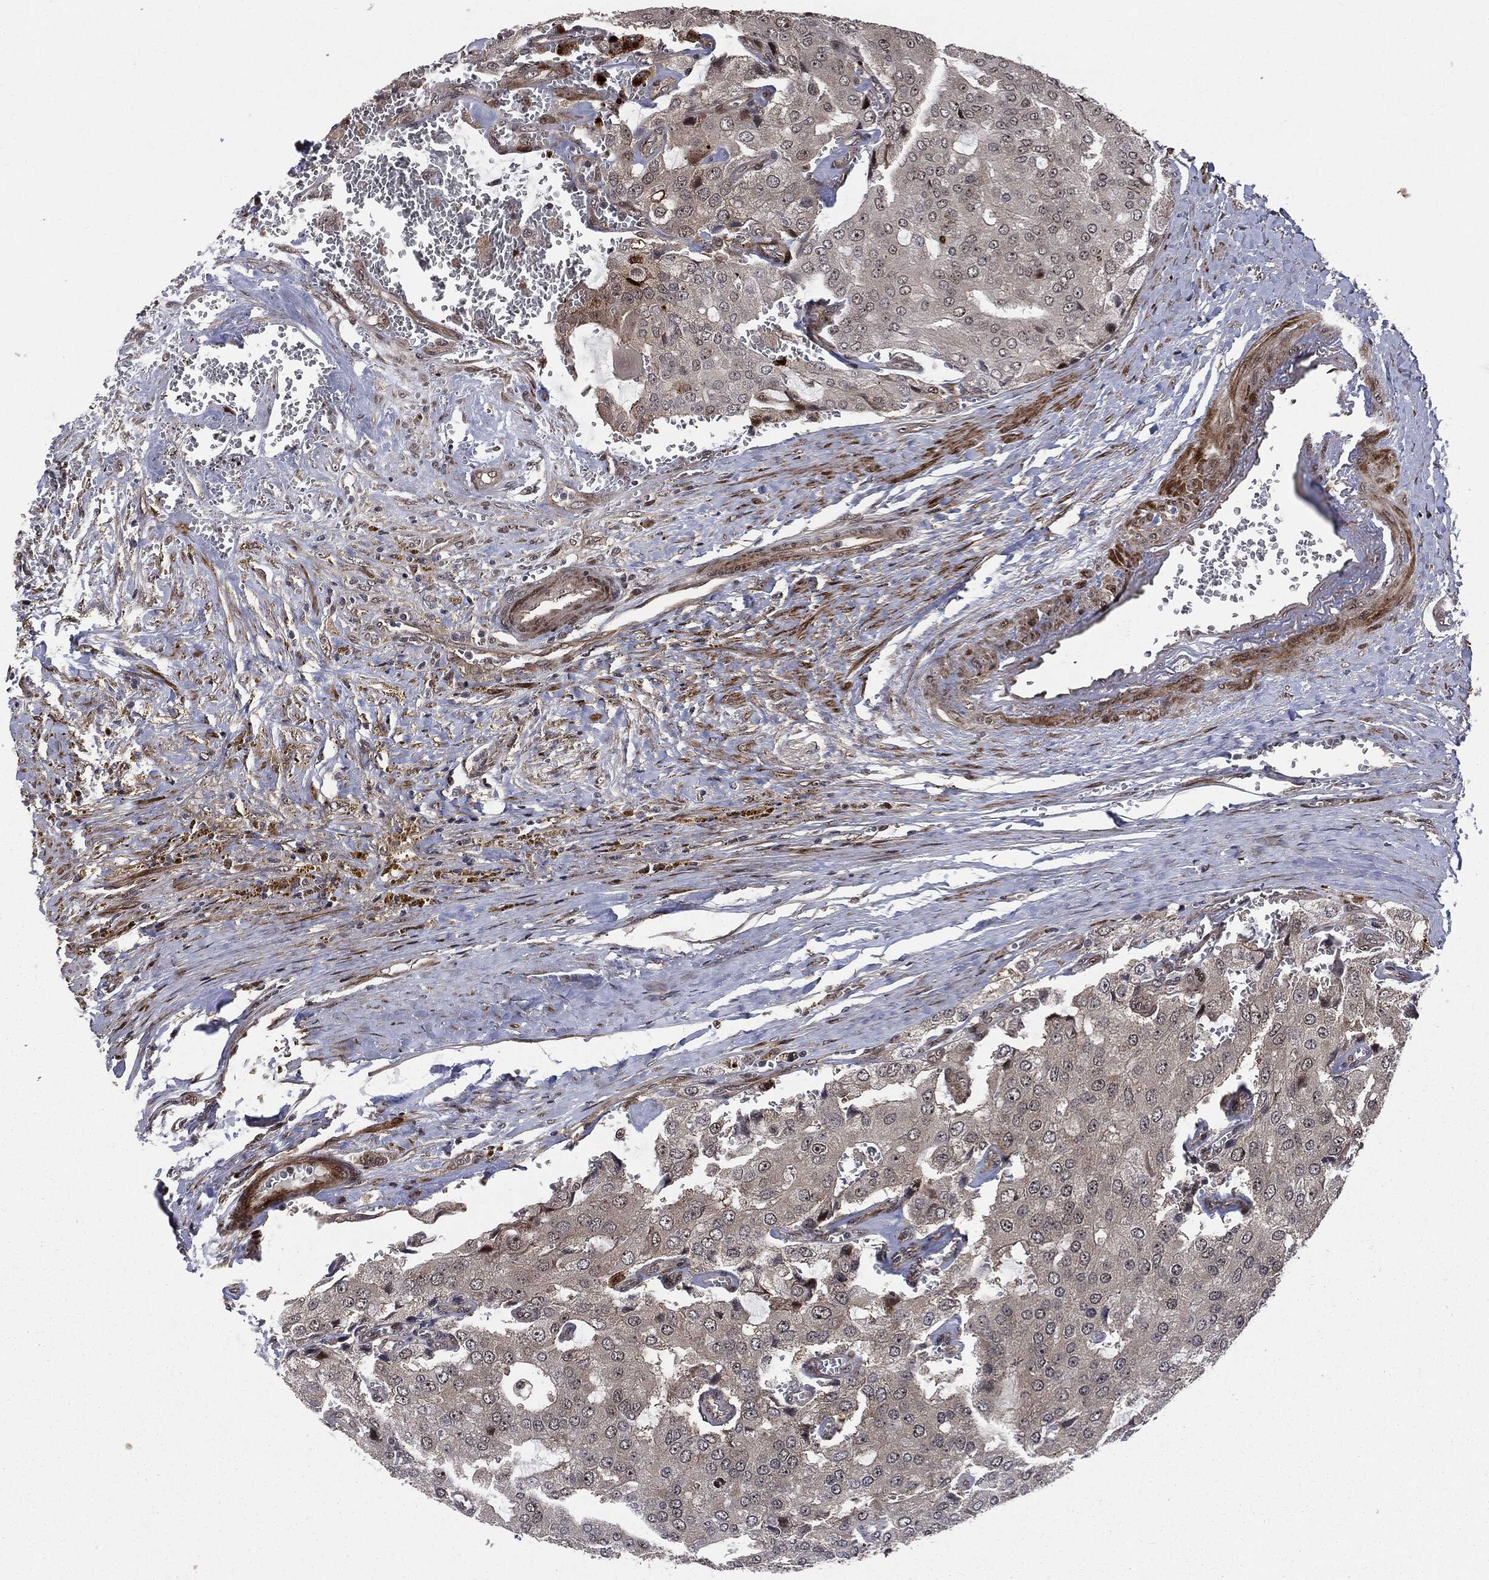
{"staining": {"intensity": "negative", "quantity": "none", "location": "none"}, "tissue": "prostate cancer", "cell_type": "Tumor cells", "image_type": "cancer", "snomed": [{"axis": "morphology", "description": "Adenocarcinoma, NOS"}, {"axis": "topography", "description": "Prostate and seminal vesicle, NOS"}, {"axis": "topography", "description": "Prostate"}], "caption": "Prostate cancer (adenocarcinoma) was stained to show a protein in brown. There is no significant expression in tumor cells.", "gene": "SMAD4", "patient": {"sex": "male", "age": 67}}